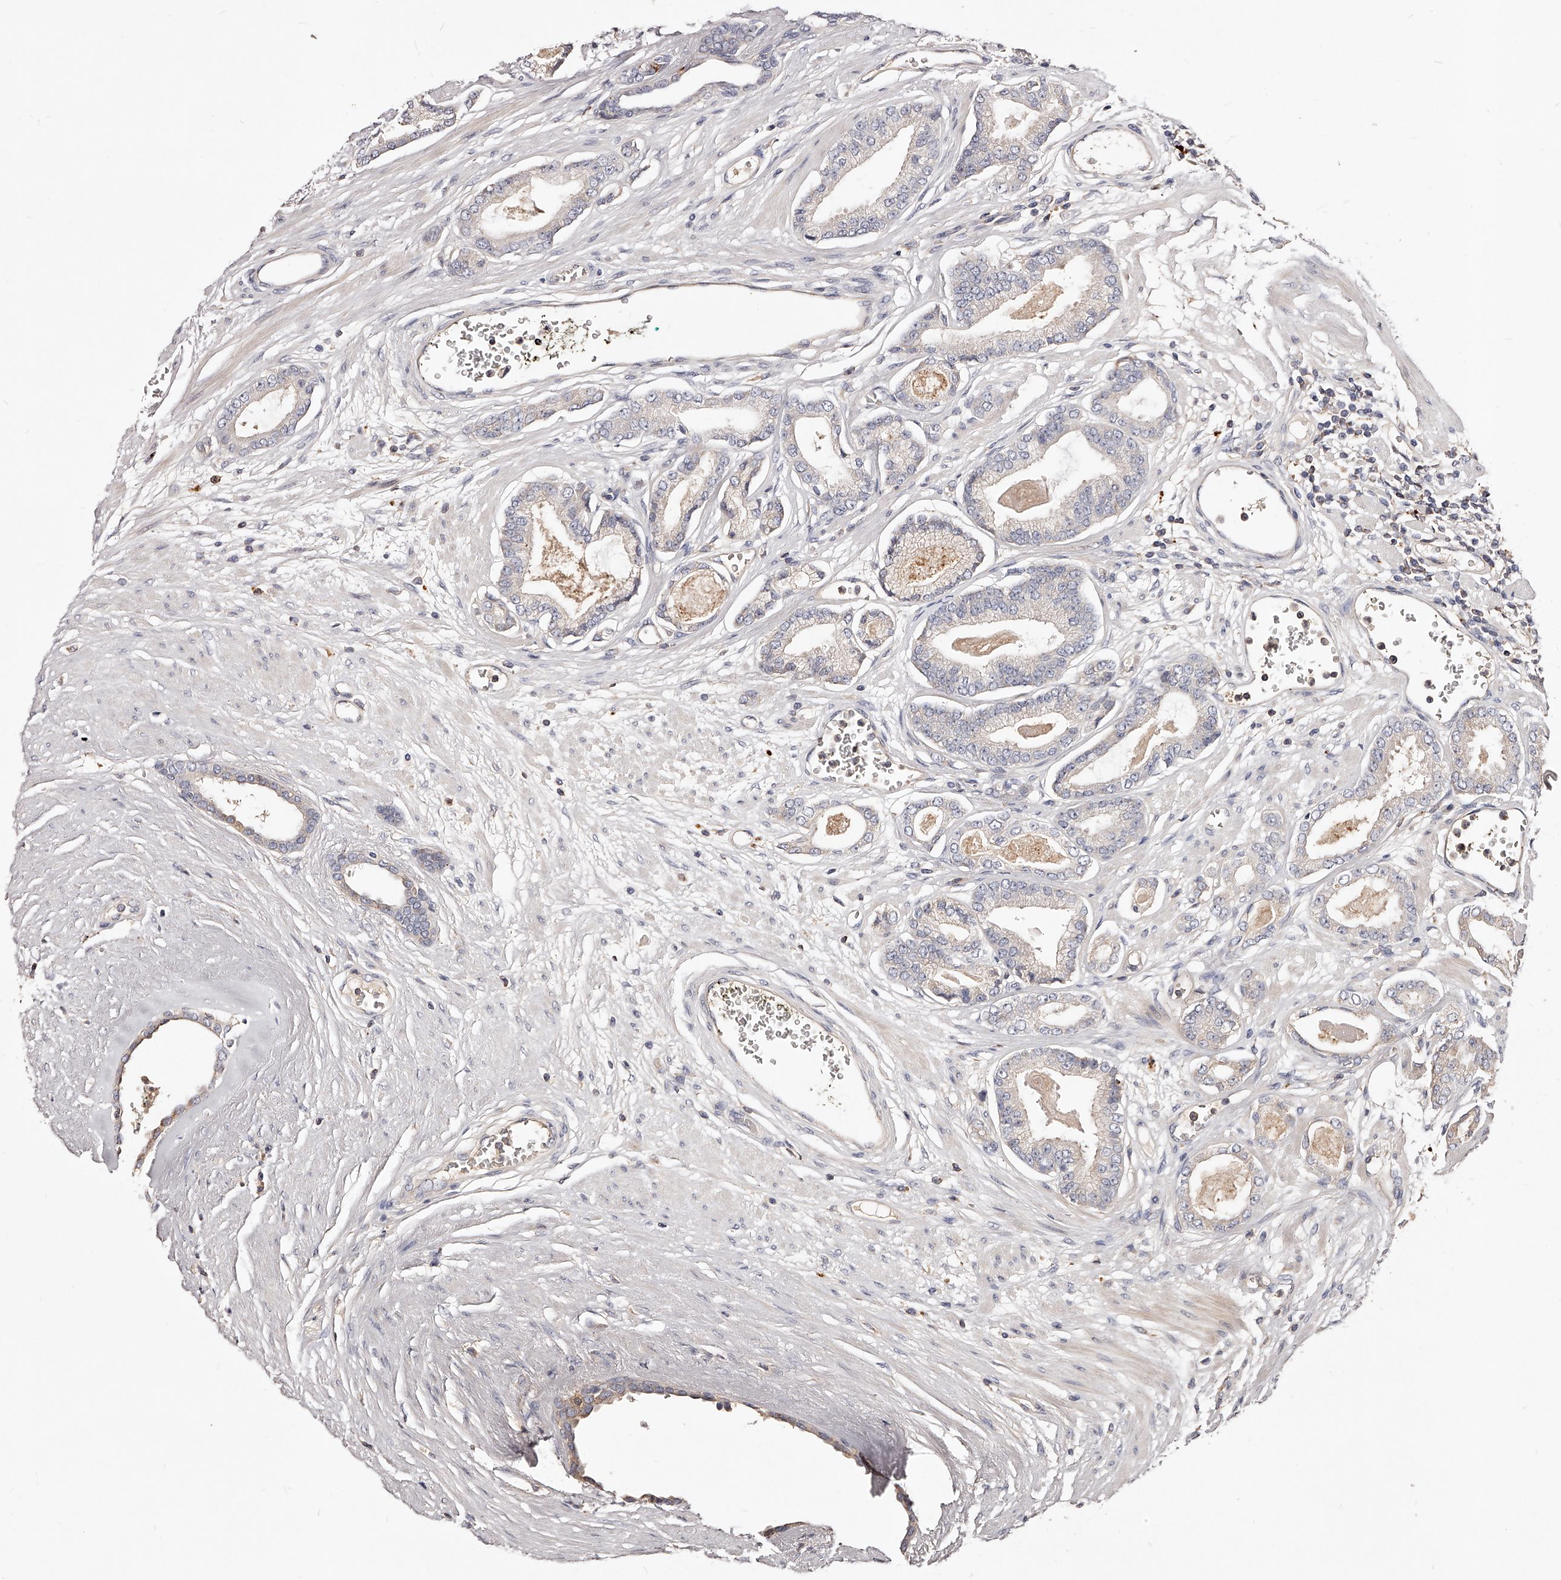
{"staining": {"intensity": "negative", "quantity": "none", "location": "none"}, "tissue": "prostate cancer", "cell_type": "Tumor cells", "image_type": "cancer", "snomed": [{"axis": "morphology", "description": "Adenocarcinoma, Low grade"}, {"axis": "topography", "description": "Prostate"}], "caption": "High power microscopy image of an IHC image of prostate cancer, revealing no significant positivity in tumor cells. Brightfield microscopy of immunohistochemistry (IHC) stained with DAB (3,3'-diaminobenzidine) (brown) and hematoxylin (blue), captured at high magnification.", "gene": "PHACTR1", "patient": {"sex": "male", "age": 60}}